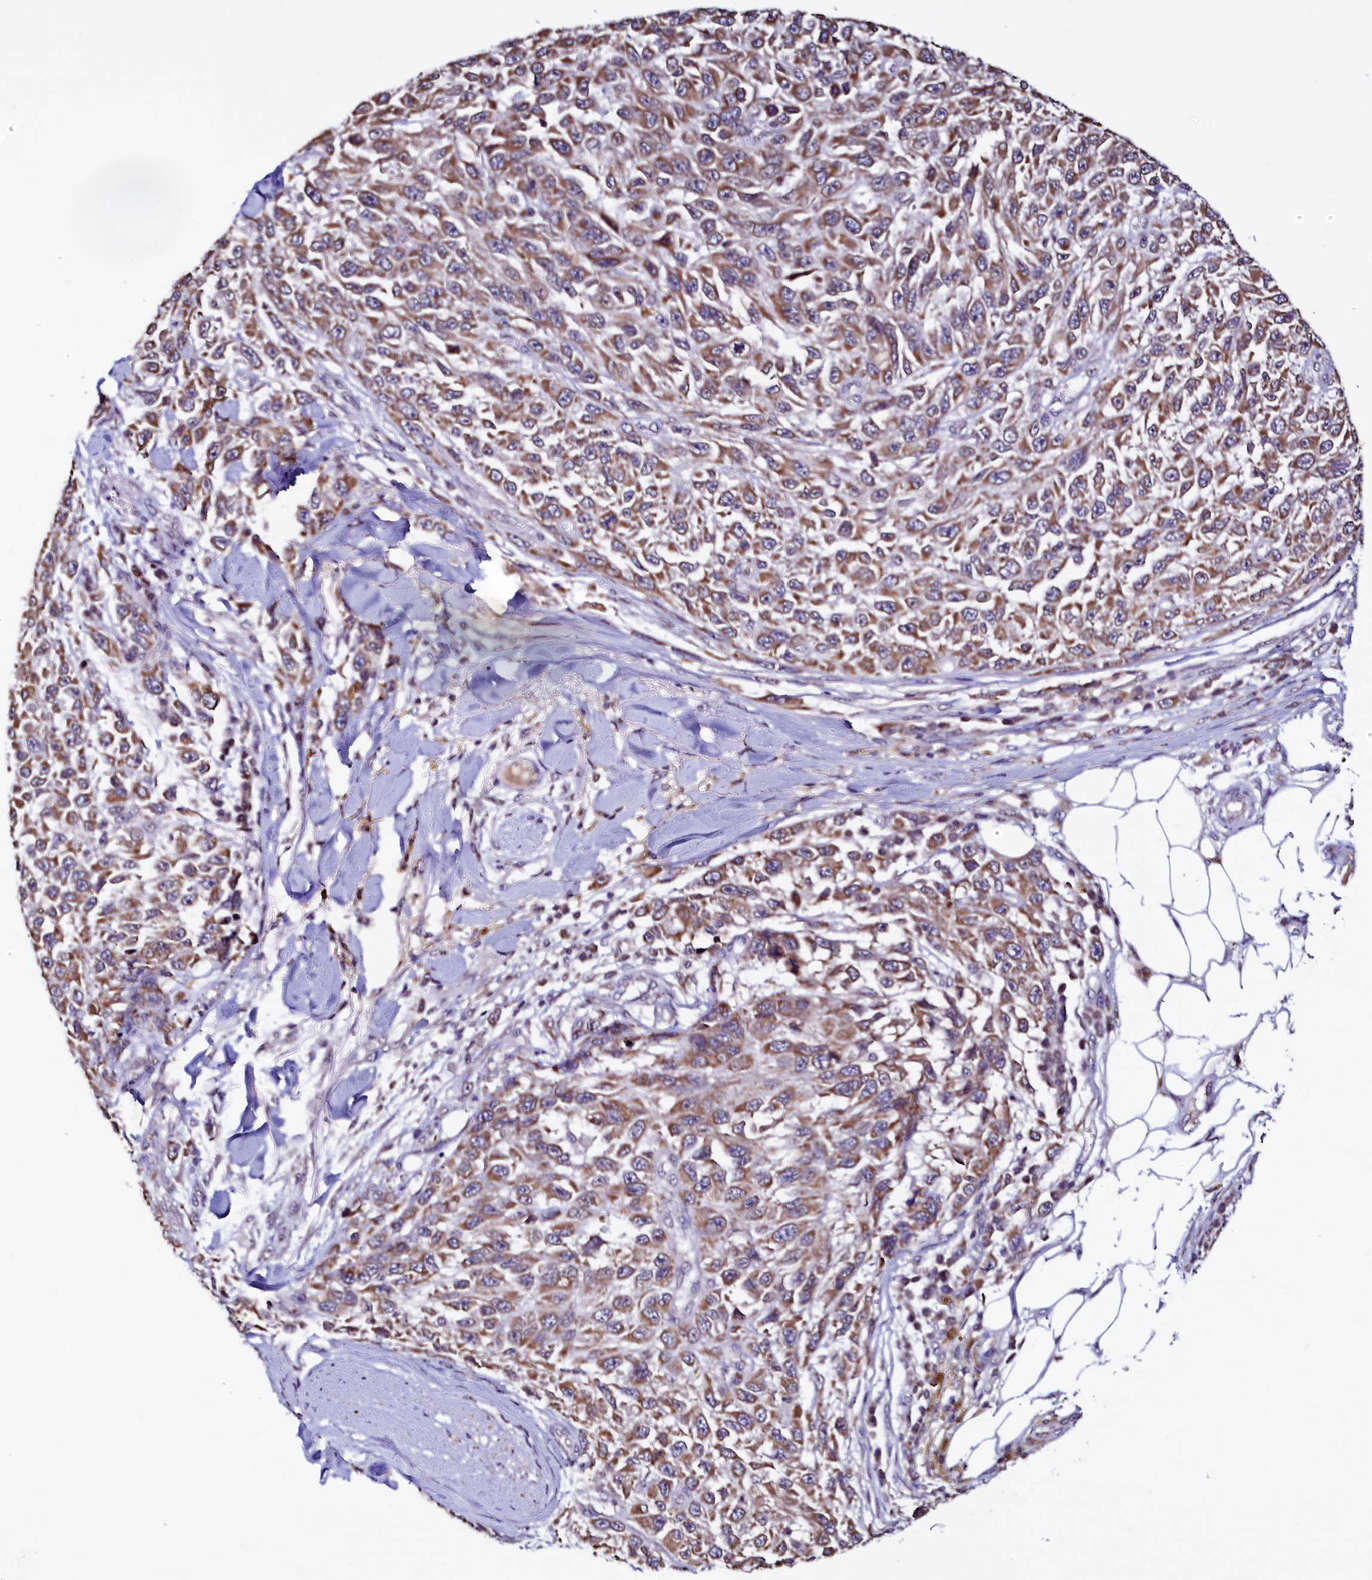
{"staining": {"intensity": "moderate", "quantity": ">75%", "location": "cytoplasmic/membranous"}, "tissue": "melanoma", "cell_type": "Tumor cells", "image_type": "cancer", "snomed": [{"axis": "morphology", "description": "Normal tissue, NOS"}, {"axis": "morphology", "description": "Malignant melanoma, NOS"}, {"axis": "topography", "description": "Skin"}], "caption": "Immunohistochemical staining of human malignant melanoma exhibits moderate cytoplasmic/membranous protein staining in about >75% of tumor cells. (DAB (3,3'-diaminobenzidine) IHC, brown staining for protein, blue staining for nuclei).", "gene": "HAND1", "patient": {"sex": "female", "age": 96}}